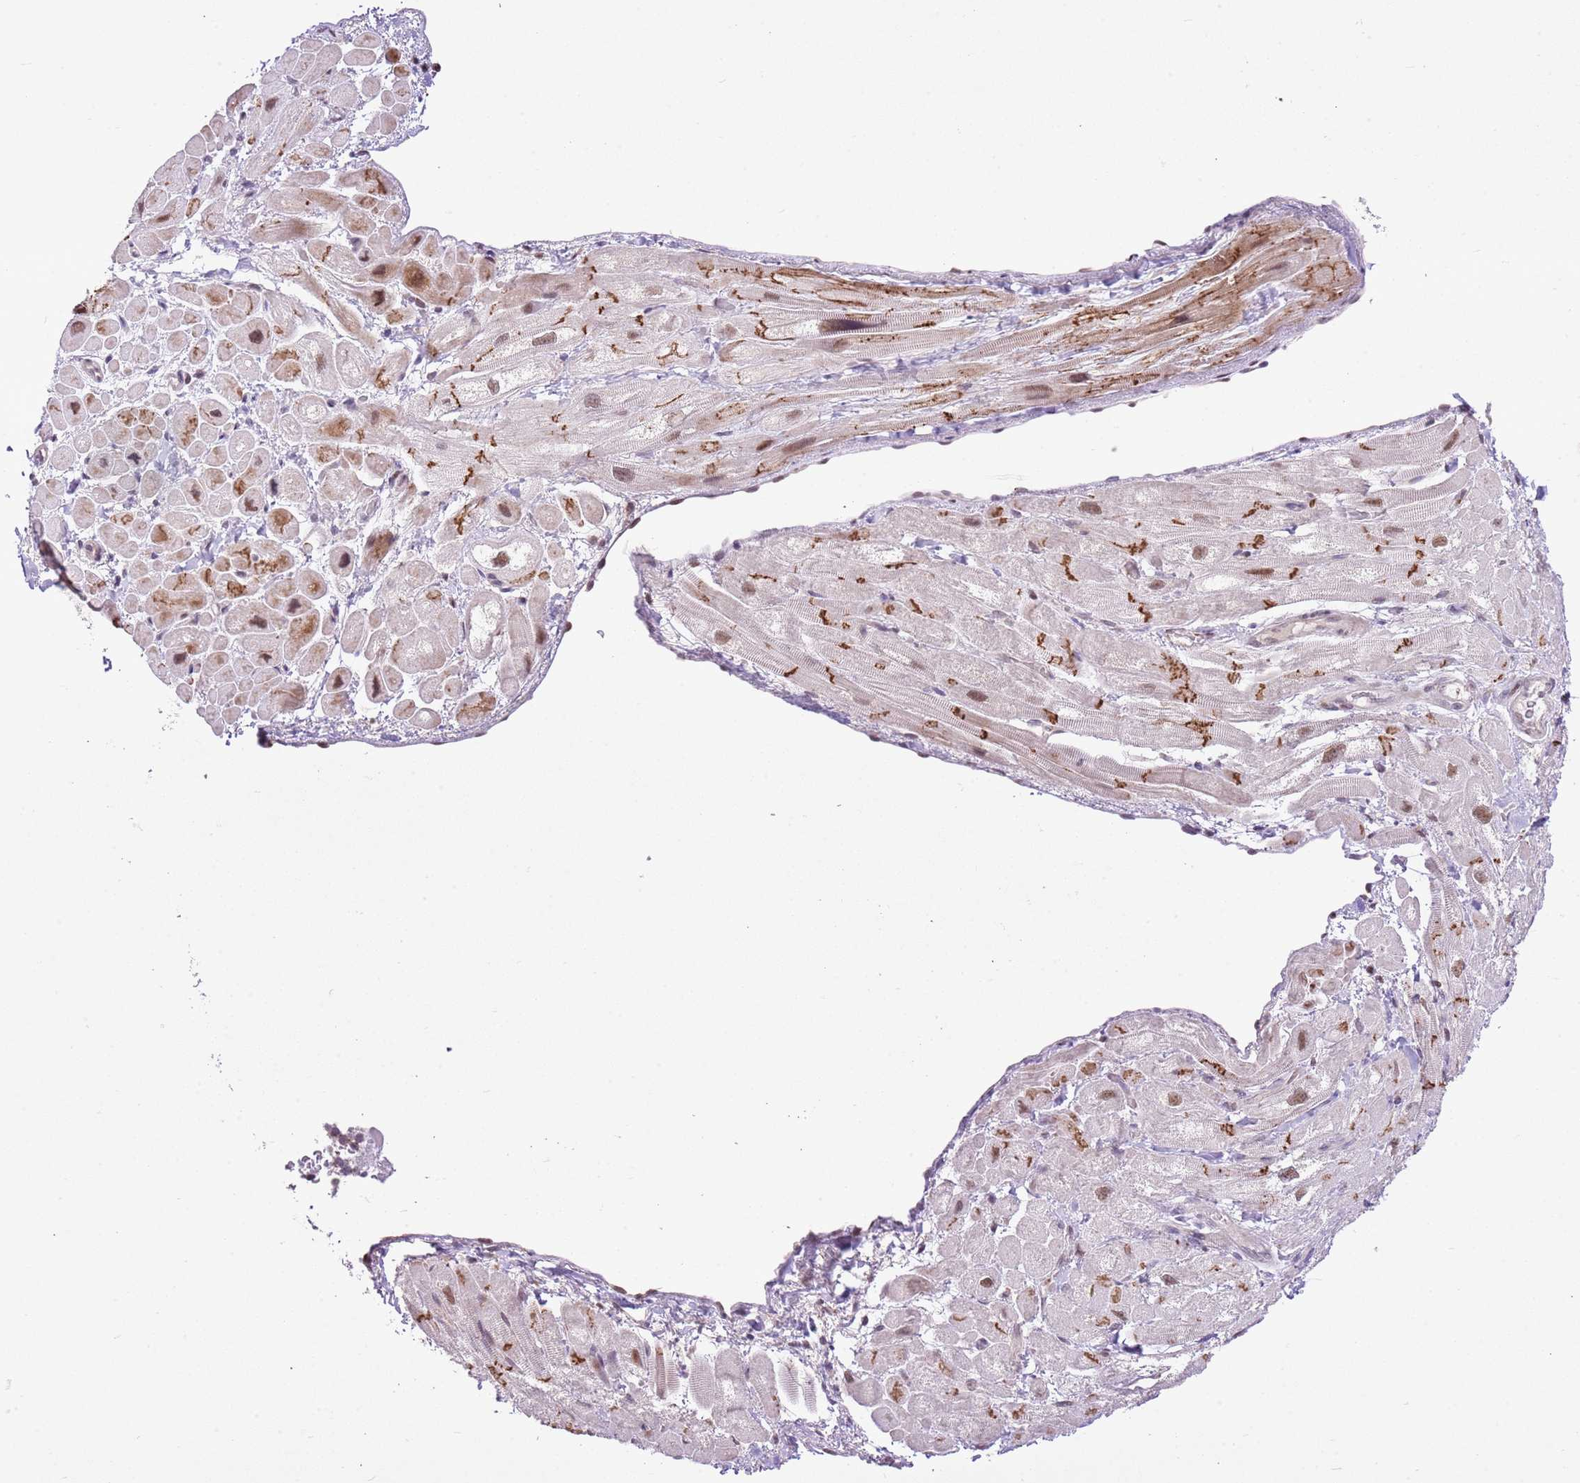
{"staining": {"intensity": "strong", "quantity": ">75%", "location": "cytoplasmic/membranous,nuclear"}, "tissue": "heart muscle", "cell_type": "Cardiomyocytes", "image_type": "normal", "snomed": [{"axis": "morphology", "description": "Normal tissue, NOS"}, {"axis": "topography", "description": "Heart"}], "caption": "Heart muscle stained with a brown dye shows strong cytoplasmic/membranous,nuclear positive positivity in about >75% of cardiomyocytes.", "gene": "NACC2", "patient": {"sex": "male", "age": 65}}